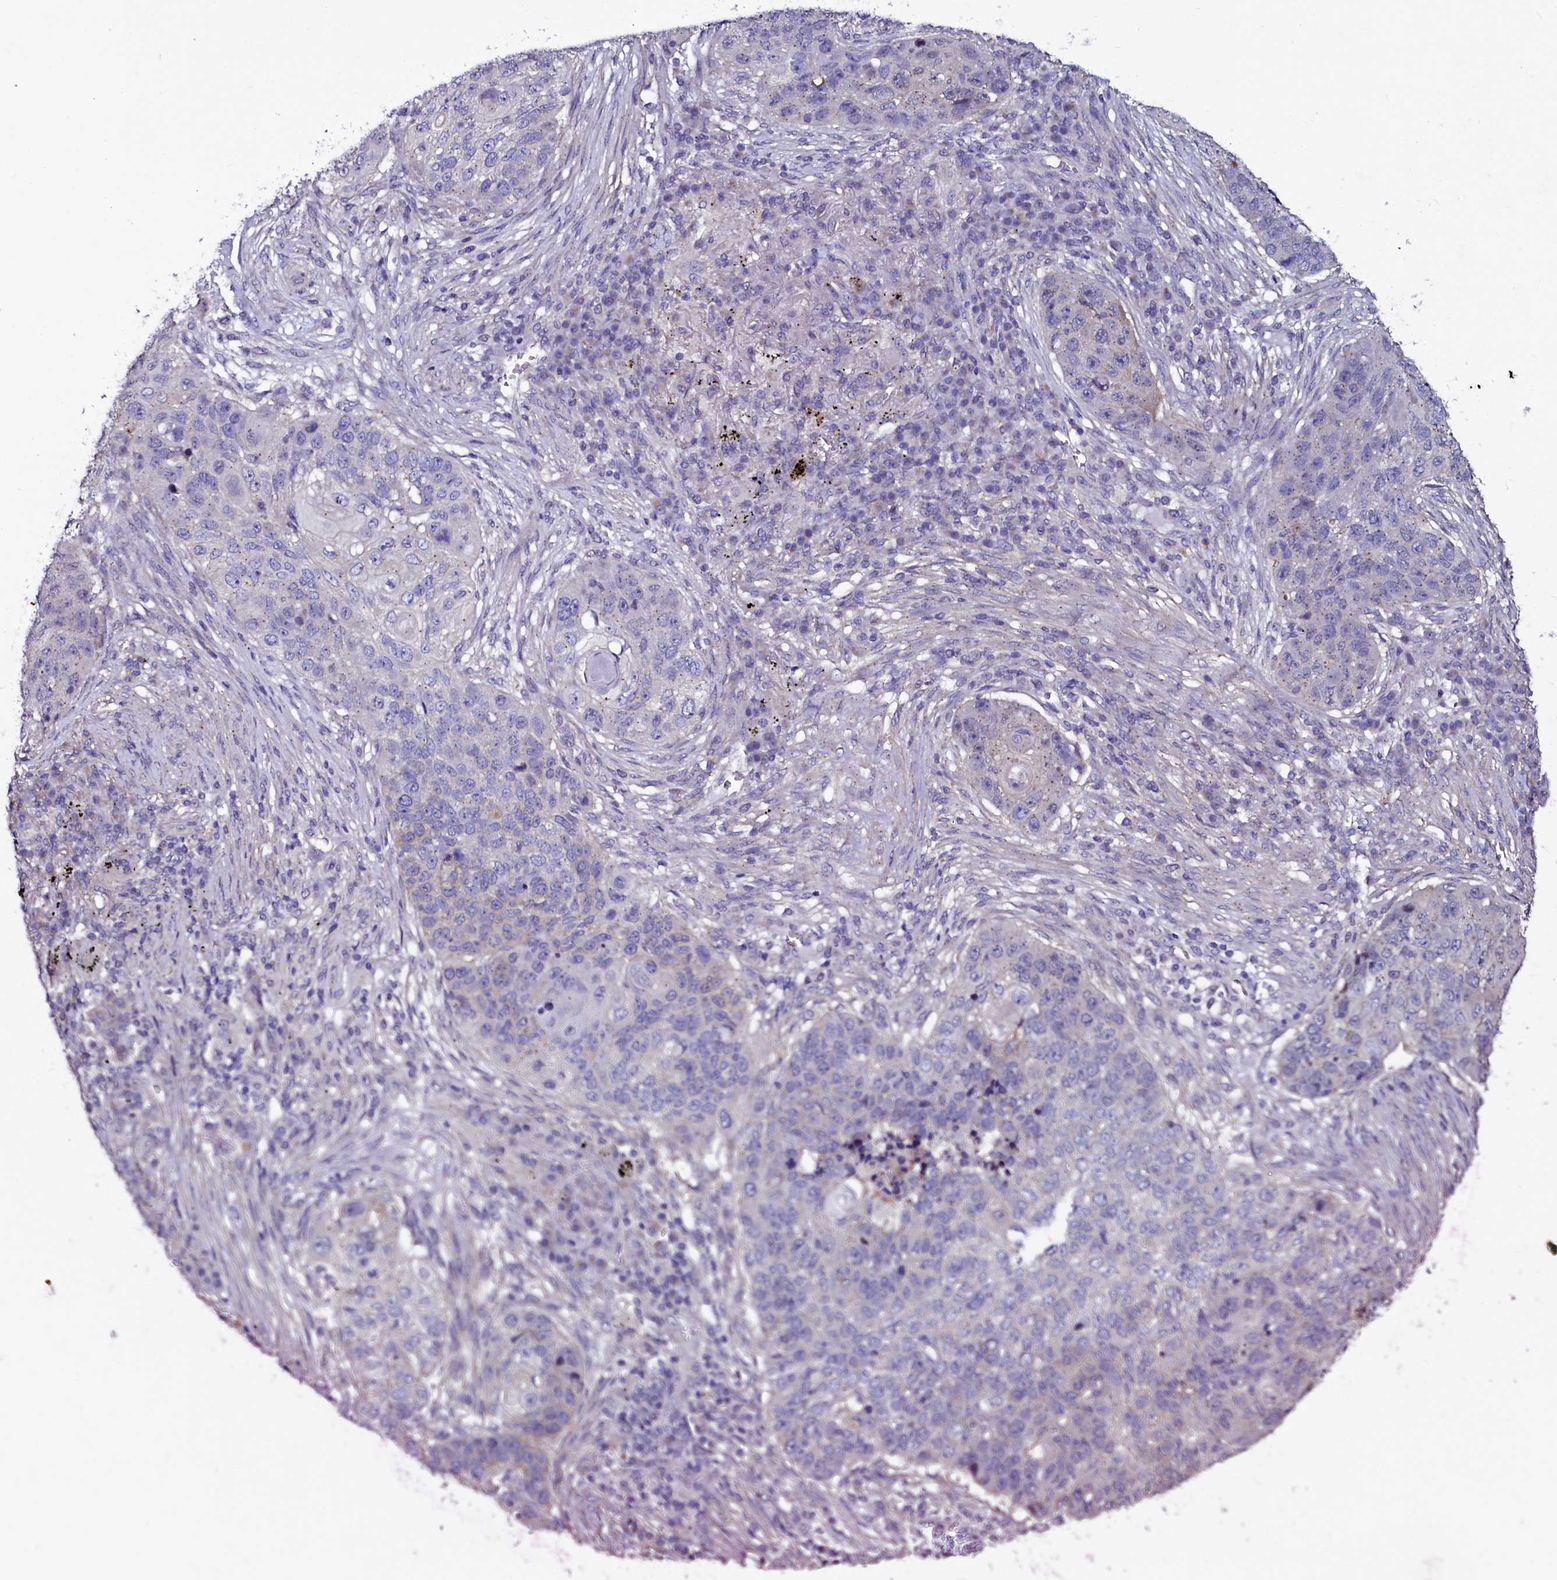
{"staining": {"intensity": "negative", "quantity": "none", "location": "none"}, "tissue": "lung cancer", "cell_type": "Tumor cells", "image_type": "cancer", "snomed": [{"axis": "morphology", "description": "Squamous cell carcinoma, NOS"}, {"axis": "topography", "description": "Lung"}], "caption": "A histopathology image of lung cancer (squamous cell carcinoma) stained for a protein displays no brown staining in tumor cells.", "gene": "USPL1", "patient": {"sex": "female", "age": 63}}